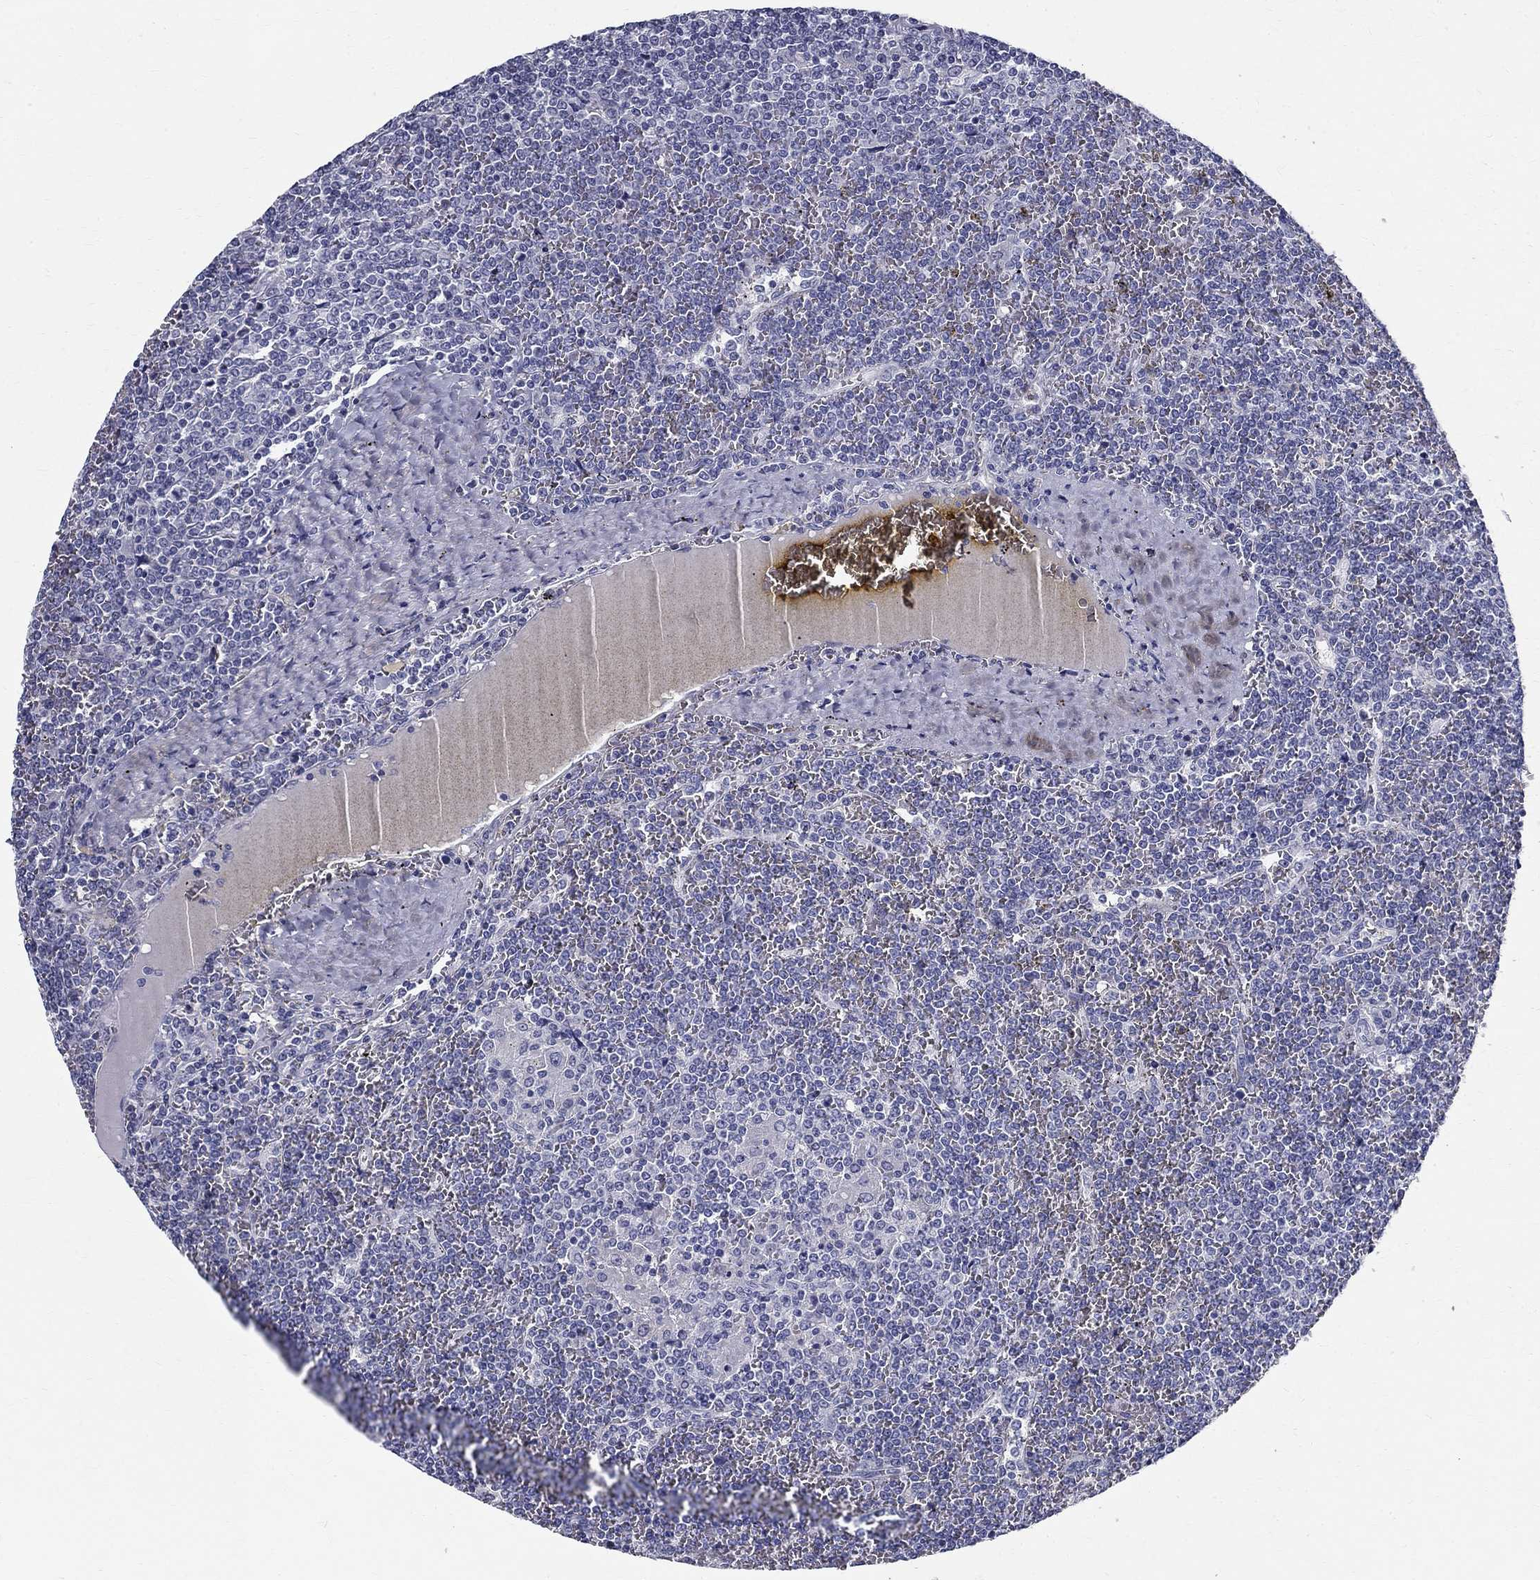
{"staining": {"intensity": "negative", "quantity": "none", "location": "none"}, "tissue": "lymphoma", "cell_type": "Tumor cells", "image_type": "cancer", "snomed": [{"axis": "morphology", "description": "Malignant lymphoma, non-Hodgkin's type, Low grade"}, {"axis": "topography", "description": "Spleen"}], "caption": "This is an IHC image of human low-grade malignant lymphoma, non-Hodgkin's type. There is no expression in tumor cells.", "gene": "TGM4", "patient": {"sex": "female", "age": 19}}